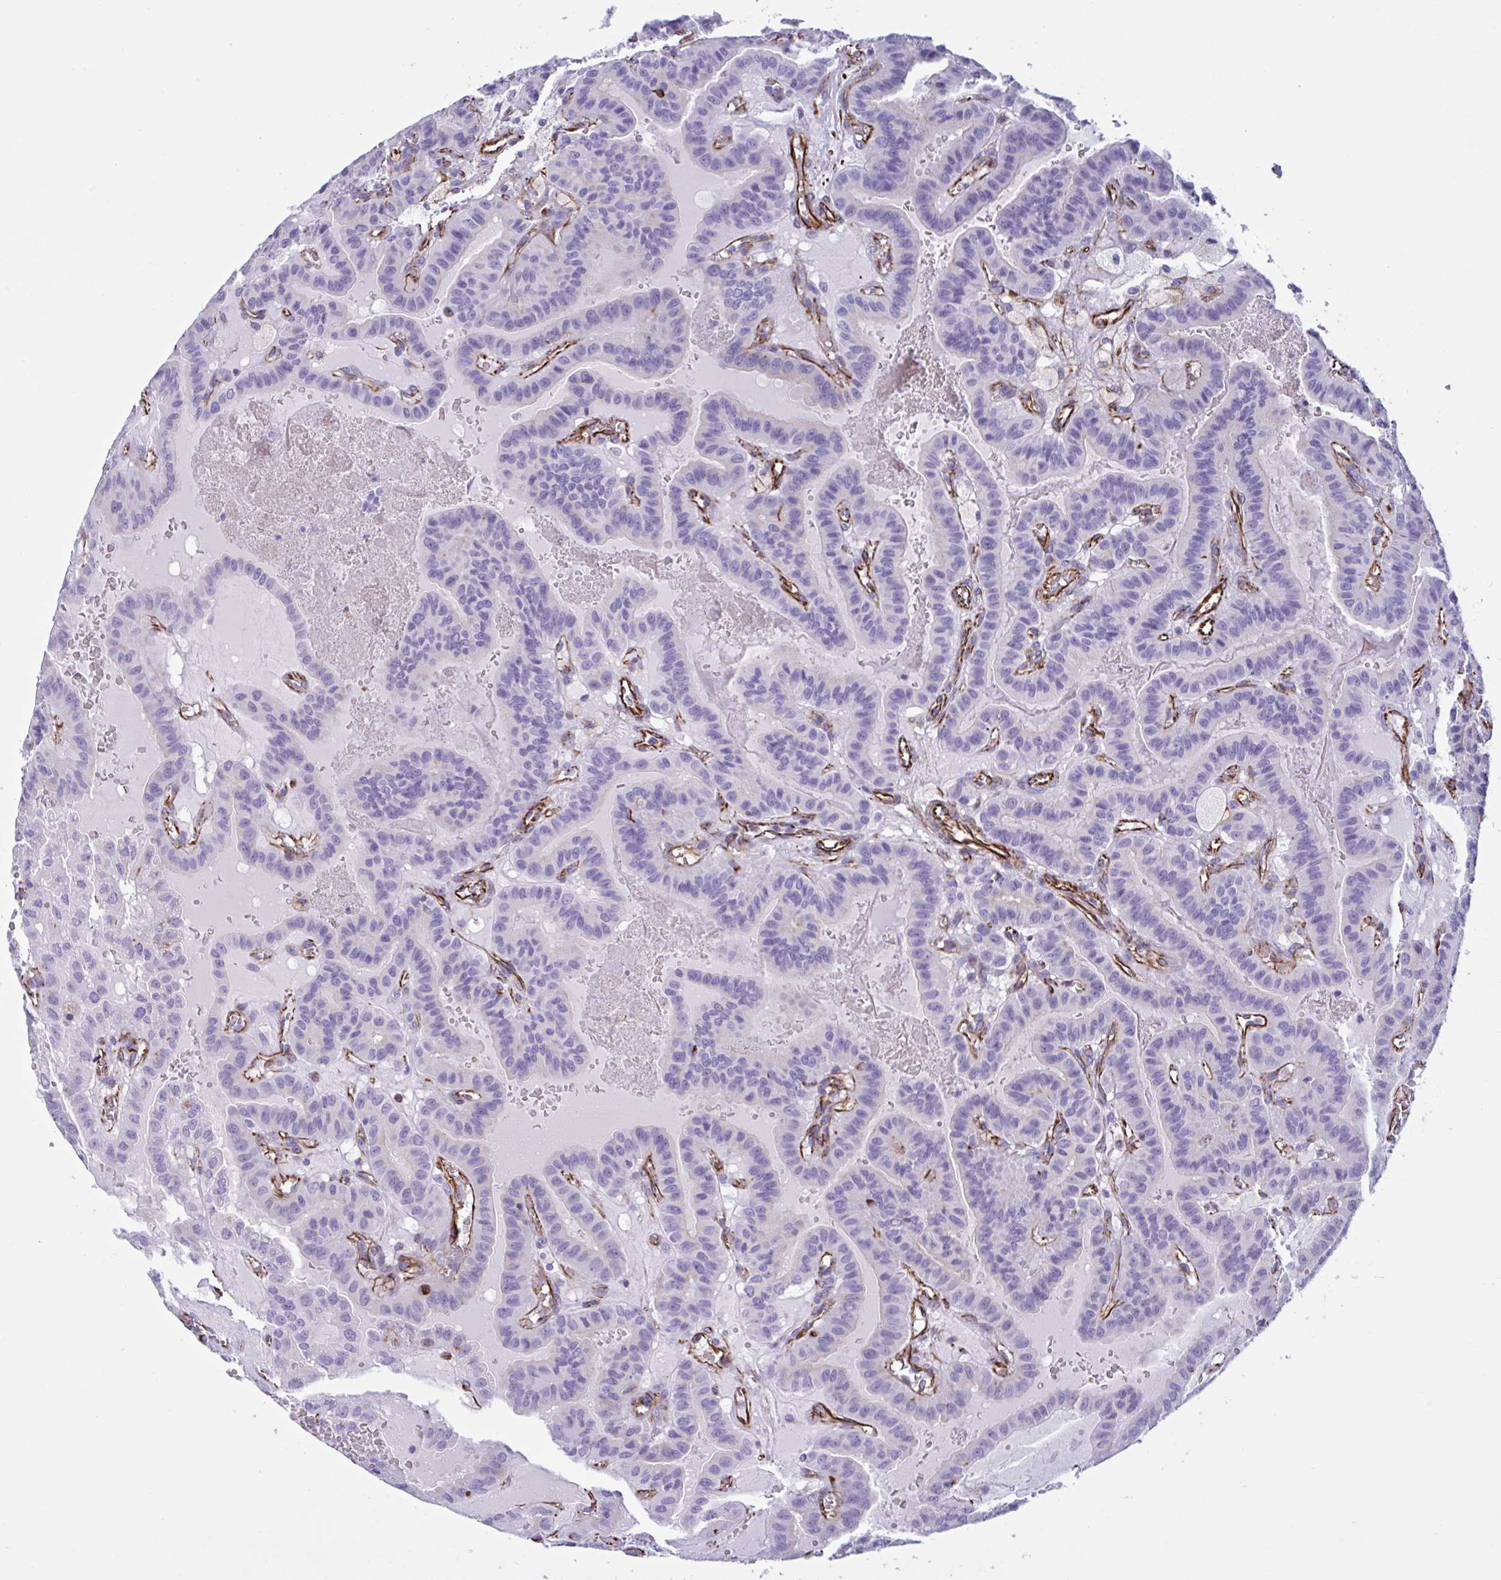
{"staining": {"intensity": "strong", "quantity": "<25%", "location": "cytoplasmic/membranous"}, "tissue": "thyroid cancer", "cell_type": "Tumor cells", "image_type": "cancer", "snomed": [{"axis": "morphology", "description": "Papillary adenocarcinoma, NOS"}, {"axis": "topography", "description": "Thyroid gland"}], "caption": "Protein staining shows strong cytoplasmic/membranous staining in approximately <25% of tumor cells in thyroid cancer.", "gene": "SMAD5", "patient": {"sex": "male", "age": 87}}